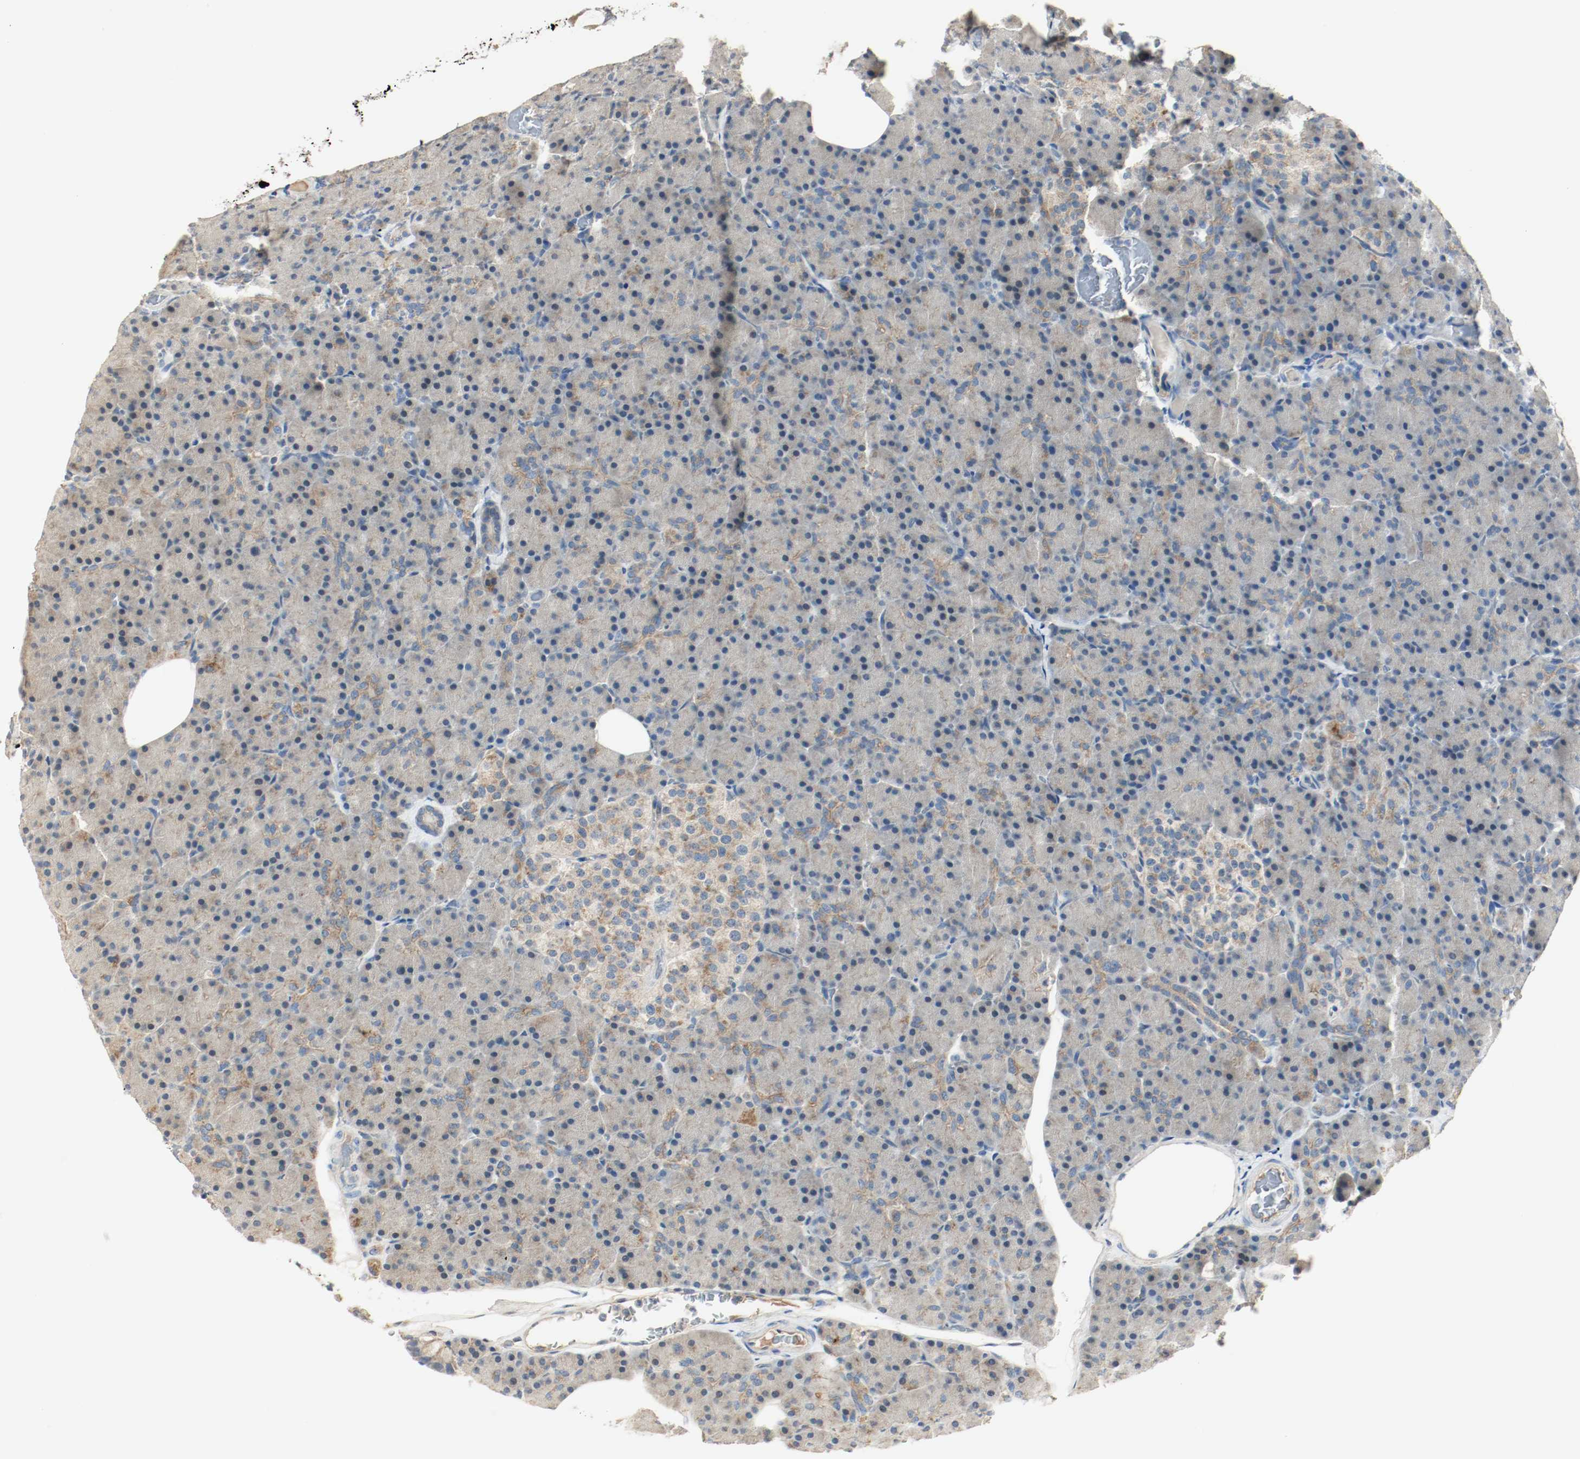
{"staining": {"intensity": "weak", "quantity": ">75%", "location": "cytoplasmic/membranous"}, "tissue": "pancreas", "cell_type": "Exocrine glandular cells", "image_type": "normal", "snomed": [{"axis": "morphology", "description": "Normal tissue, NOS"}, {"axis": "topography", "description": "Pancreas"}], "caption": "Brown immunohistochemical staining in benign pancreas reveals weak cytoplasmic/membranous positivity in approximately >75% of exocrine glandular cells.", "gene": "MELTF", "patient": {"sex": "female", "age": 43}}